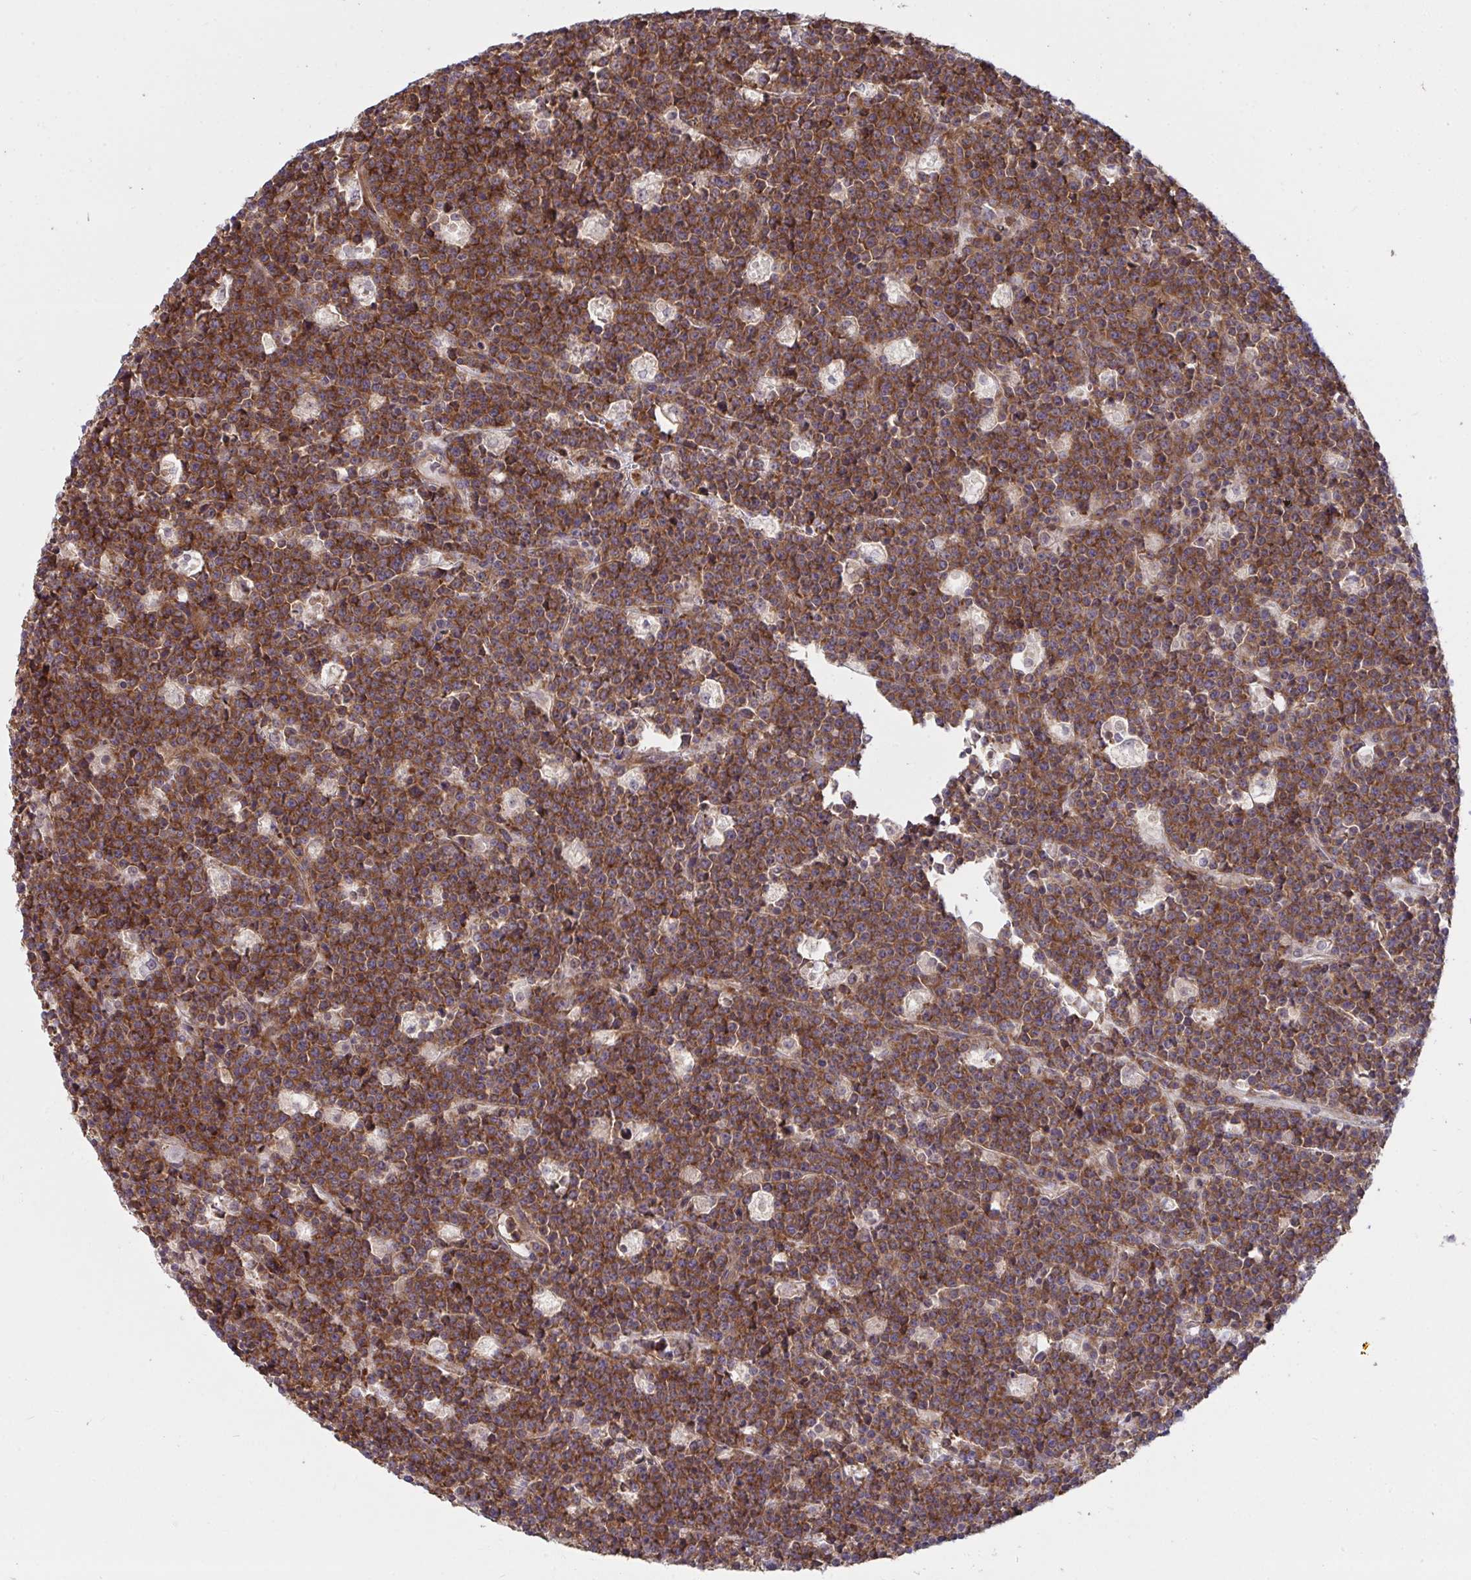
{"staining": {"intensity": "strong", "quantity": ">75%", "location": "cytoplasmic/membranous"}, "tissue": "lymphoma", "cell_type": "Tumor cells", "image_type": "cancer", "snomed": [{"axis": "morphology", "description": "Malignant lymphoma, non-Hodgkin's type, High grade"}, {"axis": "topography", "description": "Ovary"}], "caption": "High-grade malignant lymphoma, non-Hodgkin's type was stained to show a protein in brown. There is high levels of strong cytoplasmic/membranous staining in about >75% of tumor cells.", "gene": "CASP9", "patient": {"sex": "female", "age": 56}}